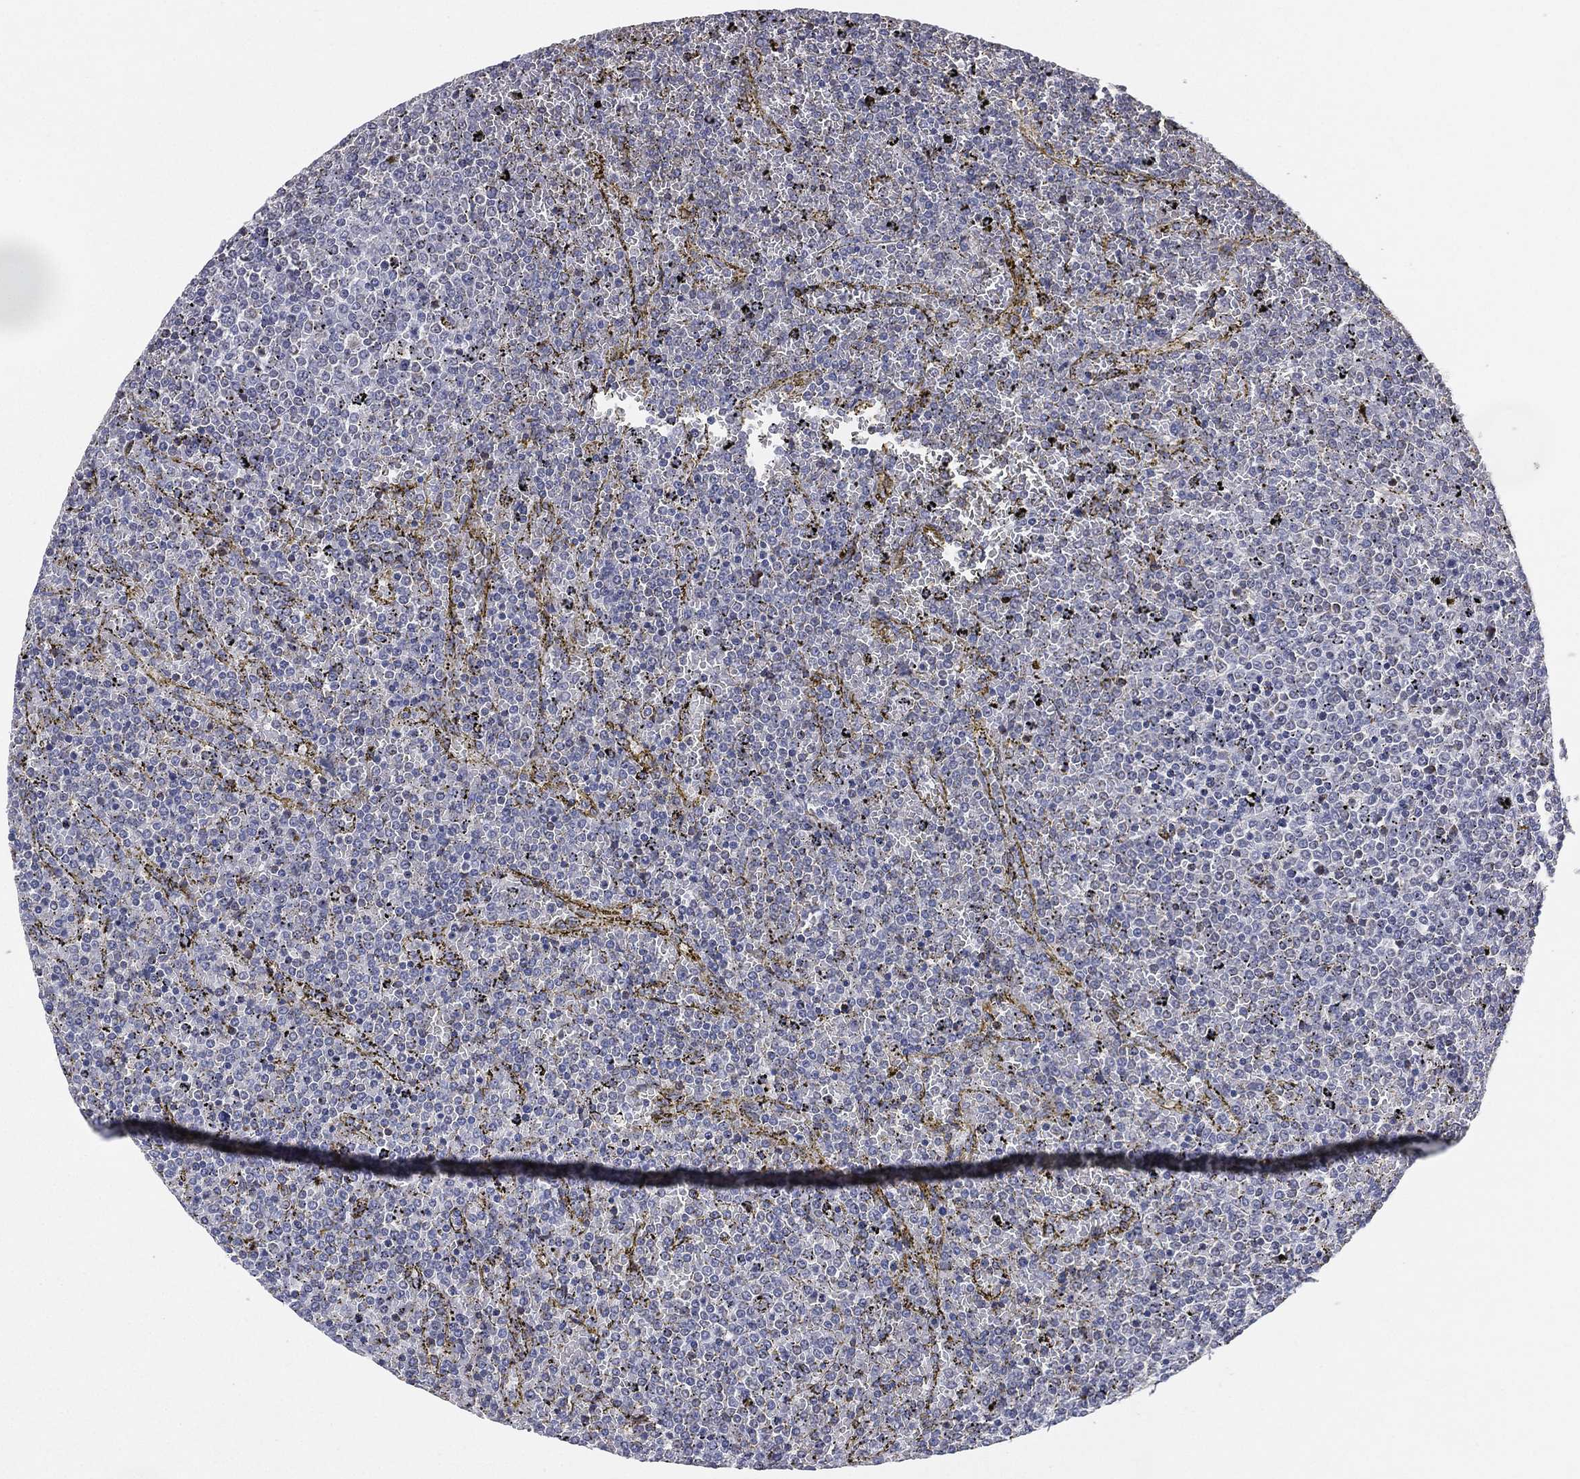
{"staining": {"intensity": "negative", "quantity": "none", "location": "none"}, "tissue": "lymphoma", "cell_type": "Tumor cells", "image_type": "cancer", "snomed": [{"axis": "morphology", "description": "Malignant lymphoma, non-Hodgkin's type, Low grade"}, {"axis": "topography", "description": "Spleen"}], "caption": "Tumor cells show no significant protein expression in lymphoma.", "gene": "PSMG4", "patient": {"sex": "female", "age": 77}}